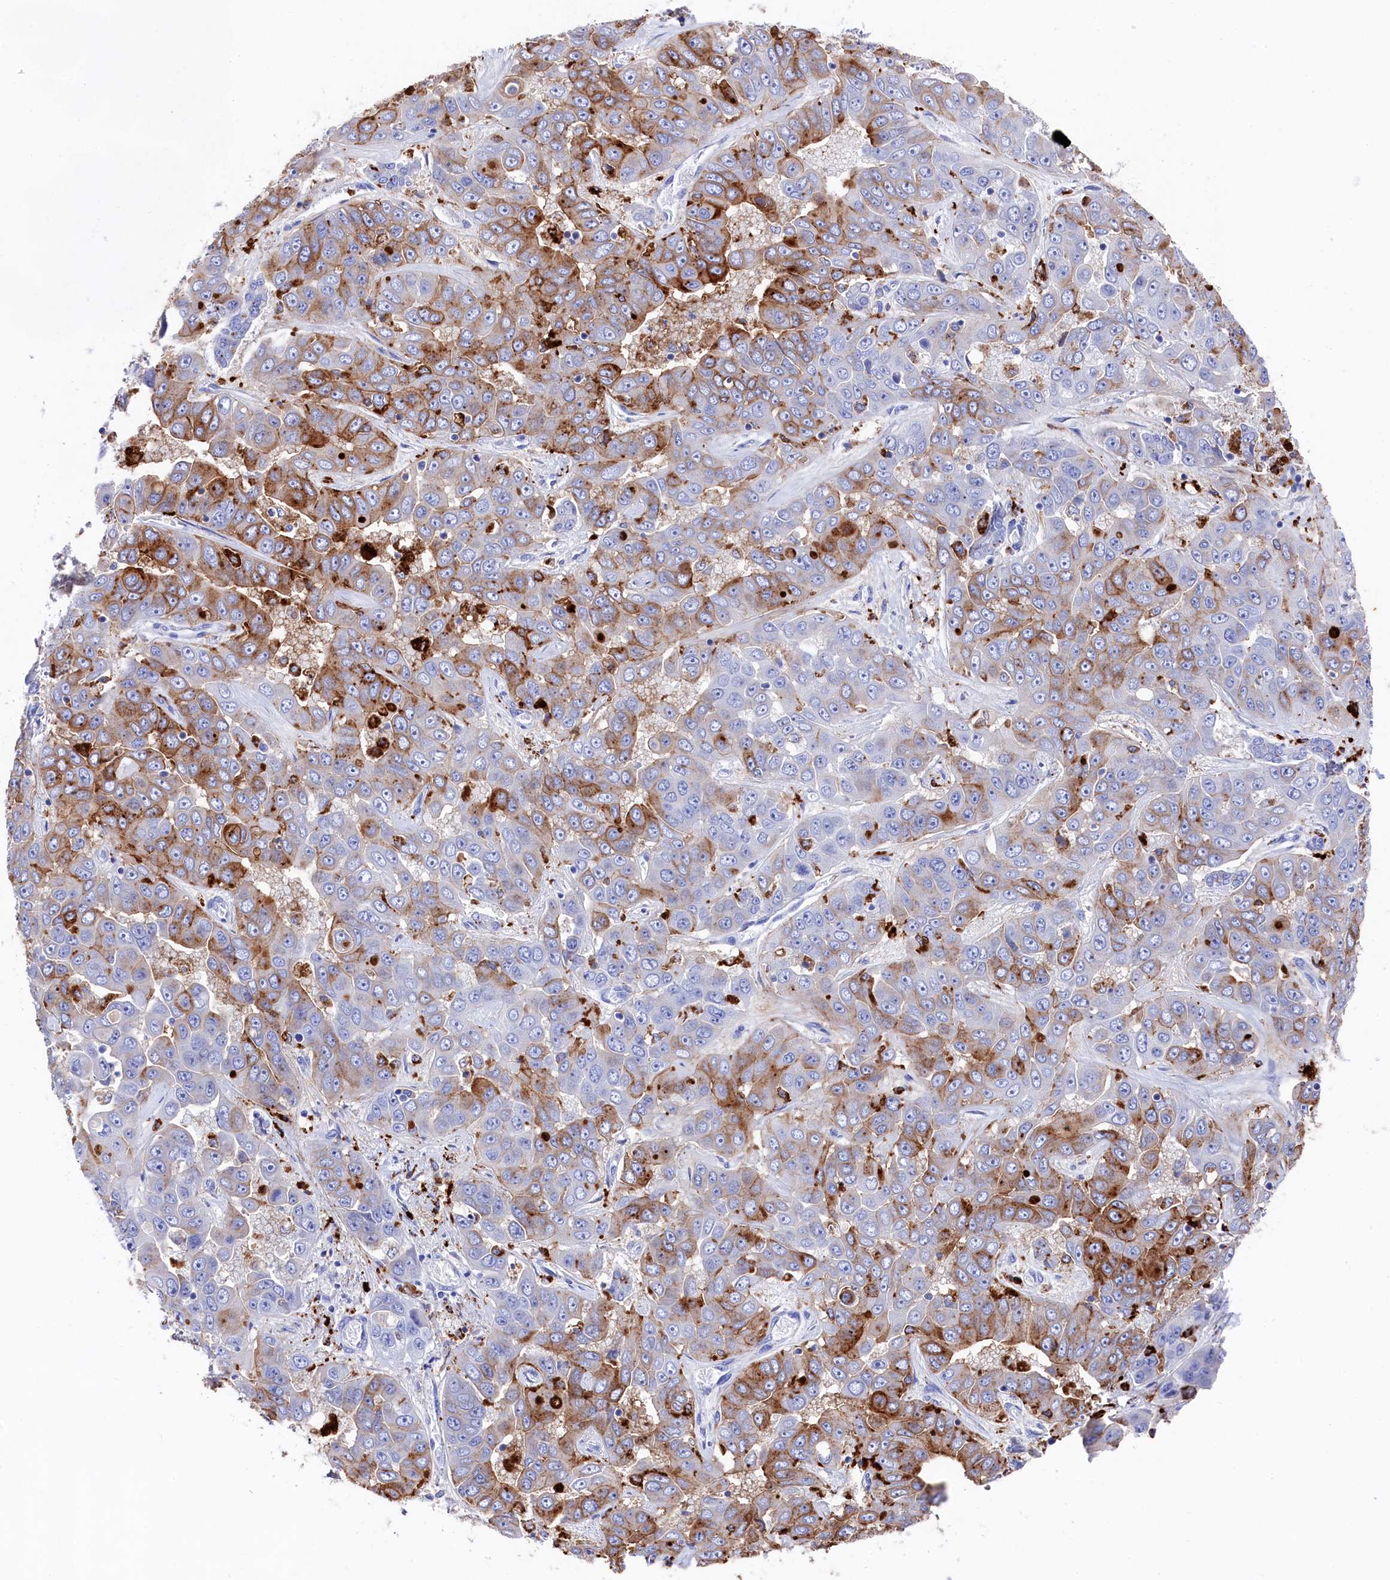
{"staining": {"intensity": "moderate", "quantity": "25%-75%", "location": "cytoplasmic/membranous"}, "tissue": "liver cancer", "cell_type": "Tumor cells", "image_type": "cancer", "snomed": [{"axis": "morphology", "description": "Cholangiocarcinoma"}, {"axis": "topography", "description": "Liver"}], "caption": "Brown immunohistochemical staining in human liver cancer displays moderate cytoplasmic/membranous positivity in about 25%-75% of tumor cells.", "gene": "PLAC8", "patient": {"sex": "female", "age": 52}}